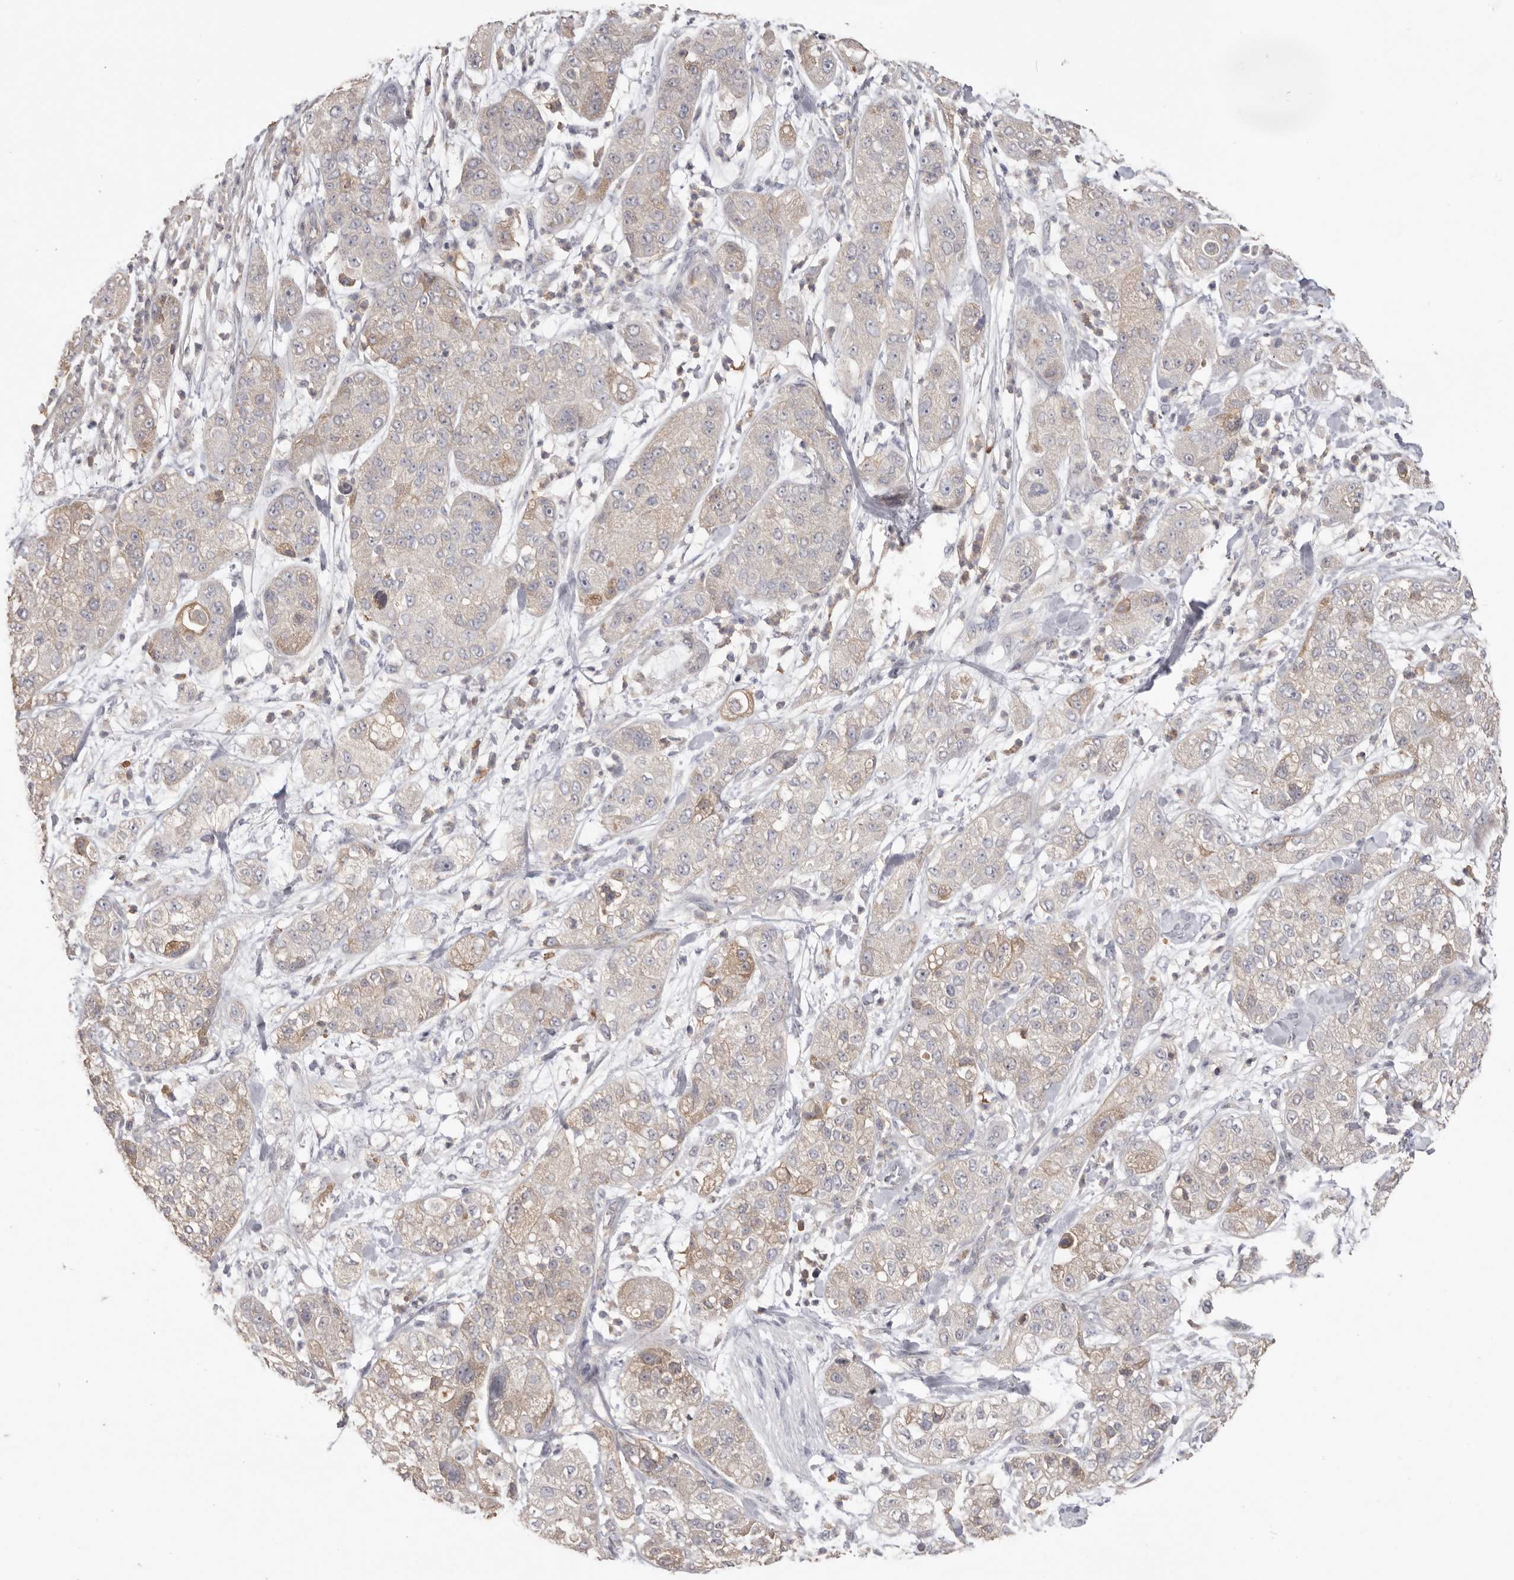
{"staining": {"intensity": "weak", "quantity": "<25%", "location": "cytoplasmic/membranous"}, "tissue": "pancreatic cancer", "cell_type": "Tumor cells", "image_type": "cancer", "snomed": [{"axis": "morphology", "description": "Adenocarcinoma, NOS"}, {"axis": "topography", "description": "Pancreas"}], "caption": "There is no significant staining in tumor cells of pancreatic cancer (adenocarcinoma). (Stains: DAB IHC with hematoxylin counter stain, Microscopy: brightfield microscopy at high magnification).", "gene": "HCAR2", "patient": {"sex": "female", "age": 78}}